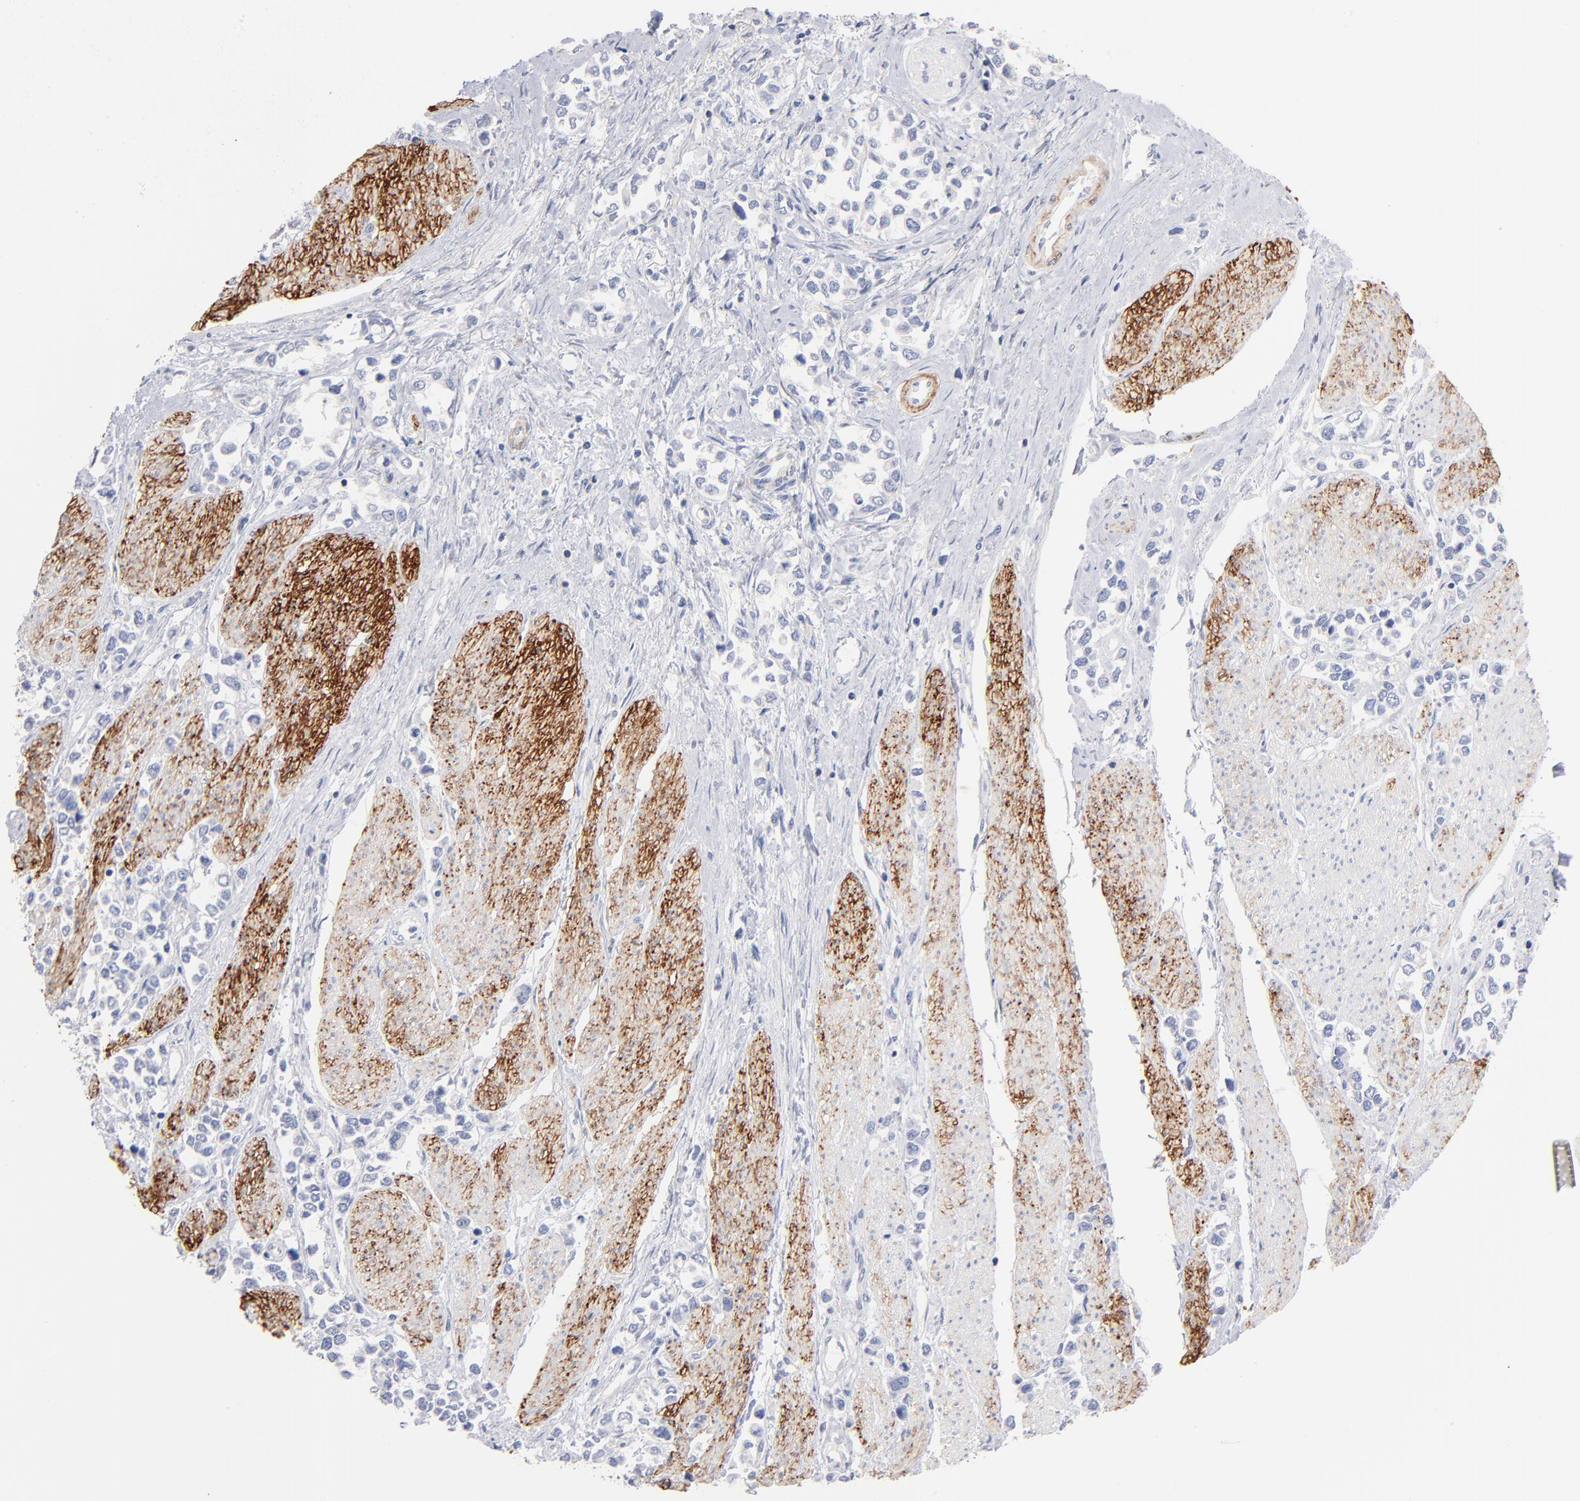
{"staining": {"intensity": "negative", "quantity": "none", "location": "none"}, "tissue": "stomach cancer", "cell_type": "Tumor cells", "image_type": "cancer", "snomed": [{"axis": "morphology", "description": "Adenocarcinoma, NOS"}, {"axis": "topography", "description": "Stomach, upper"}], "caption": "Immunohistochemistry (IHC) photomicrograph of neoplastic tissue: adenocarcinoma (stomach) stained with DAB shows no significant protein positivity in tumor cells.", "gene": "ITGA8", "patient": {"sex": "male", "age": 76}}